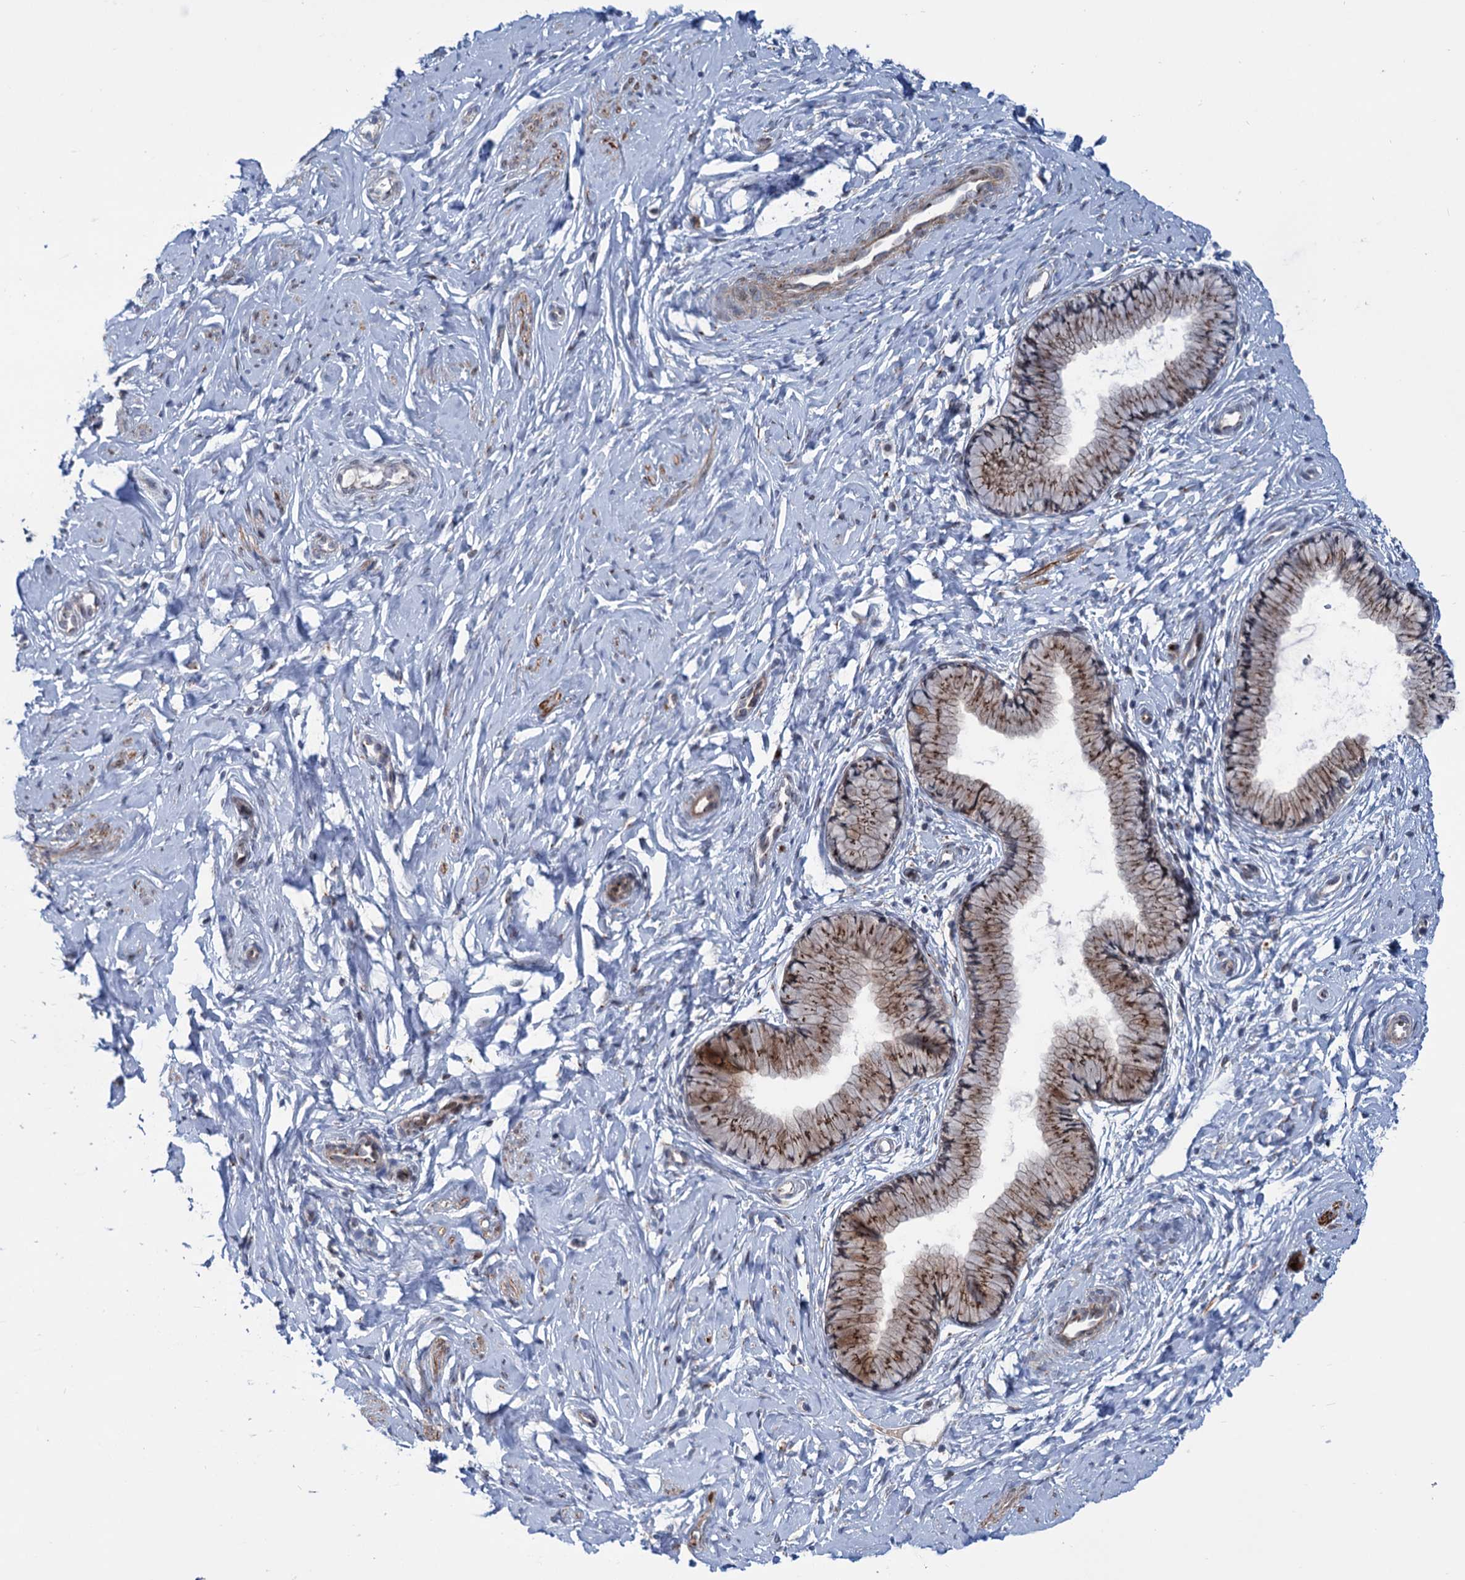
{"staining": {"intensity": "moderate", "quantity": ">75%", "location": "cytoplasmic/membranous"}, "tissue": "cervix", "cell_type": "Glandular cells", "image_type": "normal", "snomed": [{"axis": "morphology", "description": "Normal tissue, NOS"}, {"axis": "topography", "description": "Cervix"}], "caption": "Immunohistochemistry (IHC) staining of benign cervix, which reveals medium levels of moderate cytoplasmic/membranous staining in about >75% of glandular cells indicating moderate cytoplasmic/membranous protein staining. The staining was performed using DAB (3,3'-diaminobenzidine) (brown) for protein detection and nuclei were counterstained in hematoxylin (blue).", "gene": "ELP4", "patient": {"sex": "female", "age": 33}}